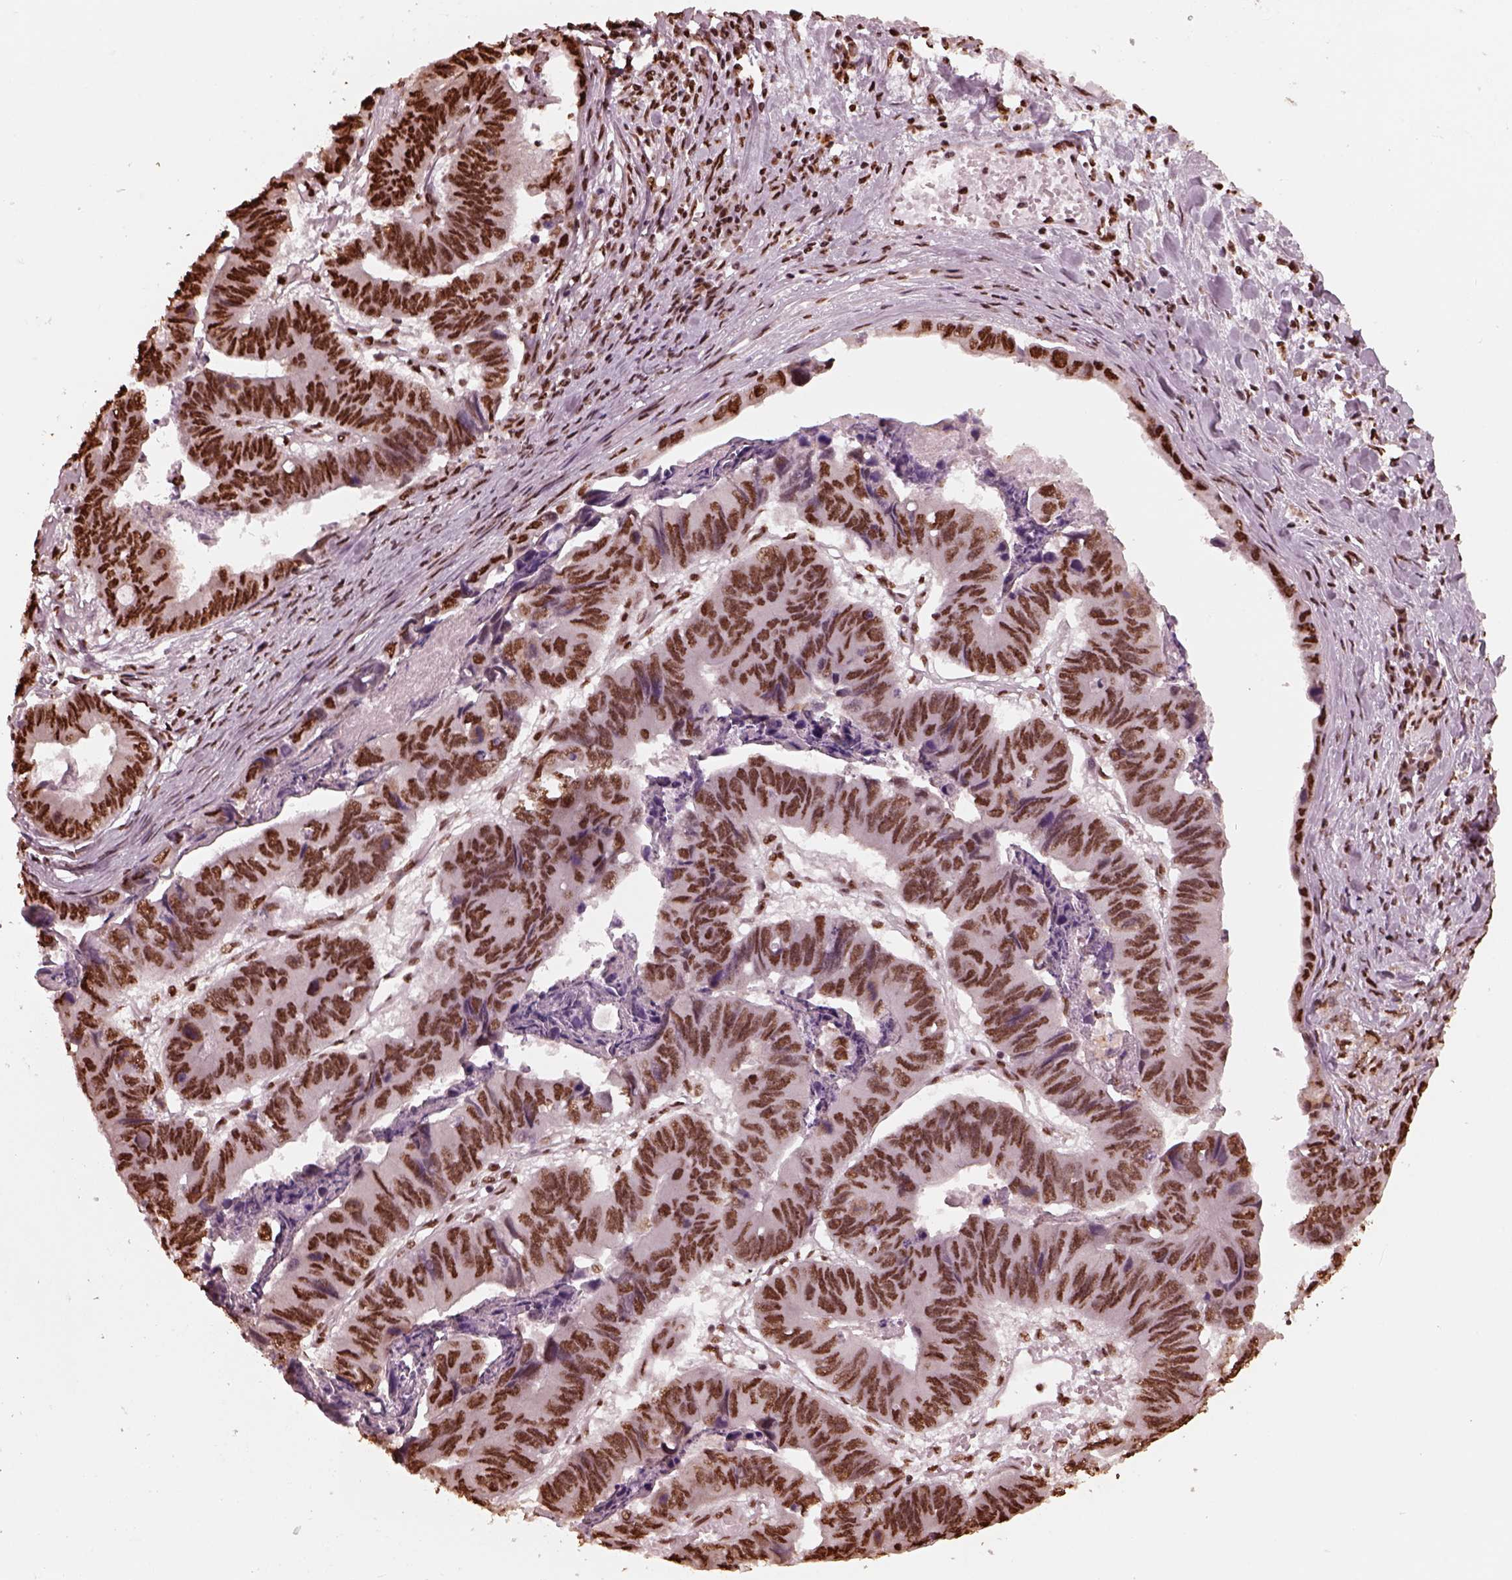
{"staining": {"intensity": "moderate", "quantity": ">75%", "location": "nuclear"}, "tissue": "stomach cancer", "cell_type": "Tumor cells", "image_type": "cancer", "snomed": [{"axis": "morphology", "description": "Adenocarcinoma, NOS"}, {"axis": "topography", "description": "Stomach, lower"}], "caption": "Immunohistochemical staining of stomach cancer exhibits medium levels of moderate nuclear expression in about >75% of tumor cells.", "gene": "NSD1", "patient": {"sex": "male", "age": 77}}